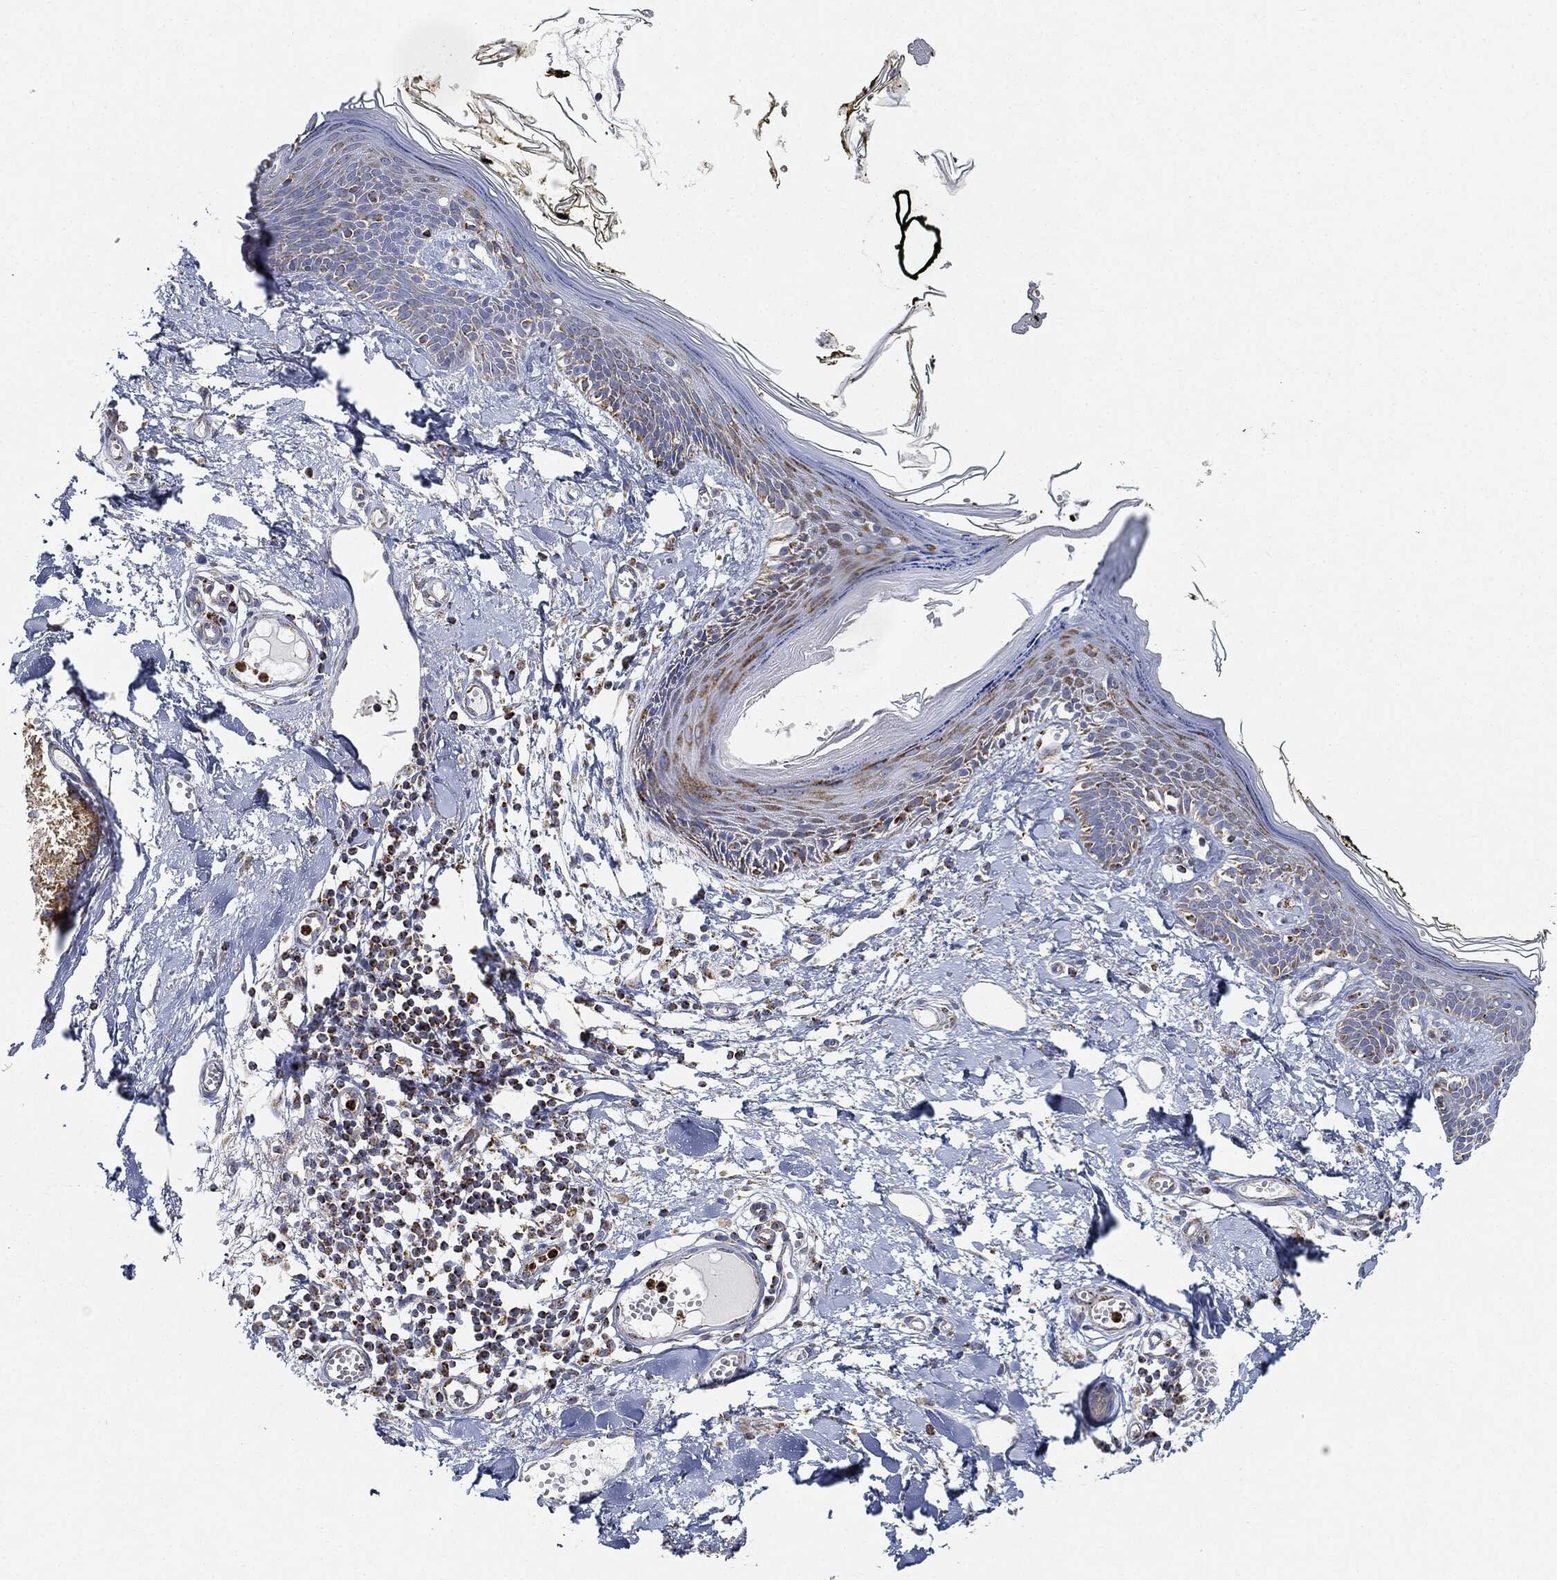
{"staining": {"intensity": "negative", "quantity": "none", "location": "none"}, "tissue": "skin", "cell_type": "Fibroblasts", "image_type": "normal", "snomed": [{"axis": "morphology", "description": "Normal tissue, NOS"}, {"axis": "topography", "description": "Skin"}], "caption": "Fibroblasts show no significant positivity in normal skin.", "gene": "CAPN15", "patient": {"sex": "male", "age": 76}}